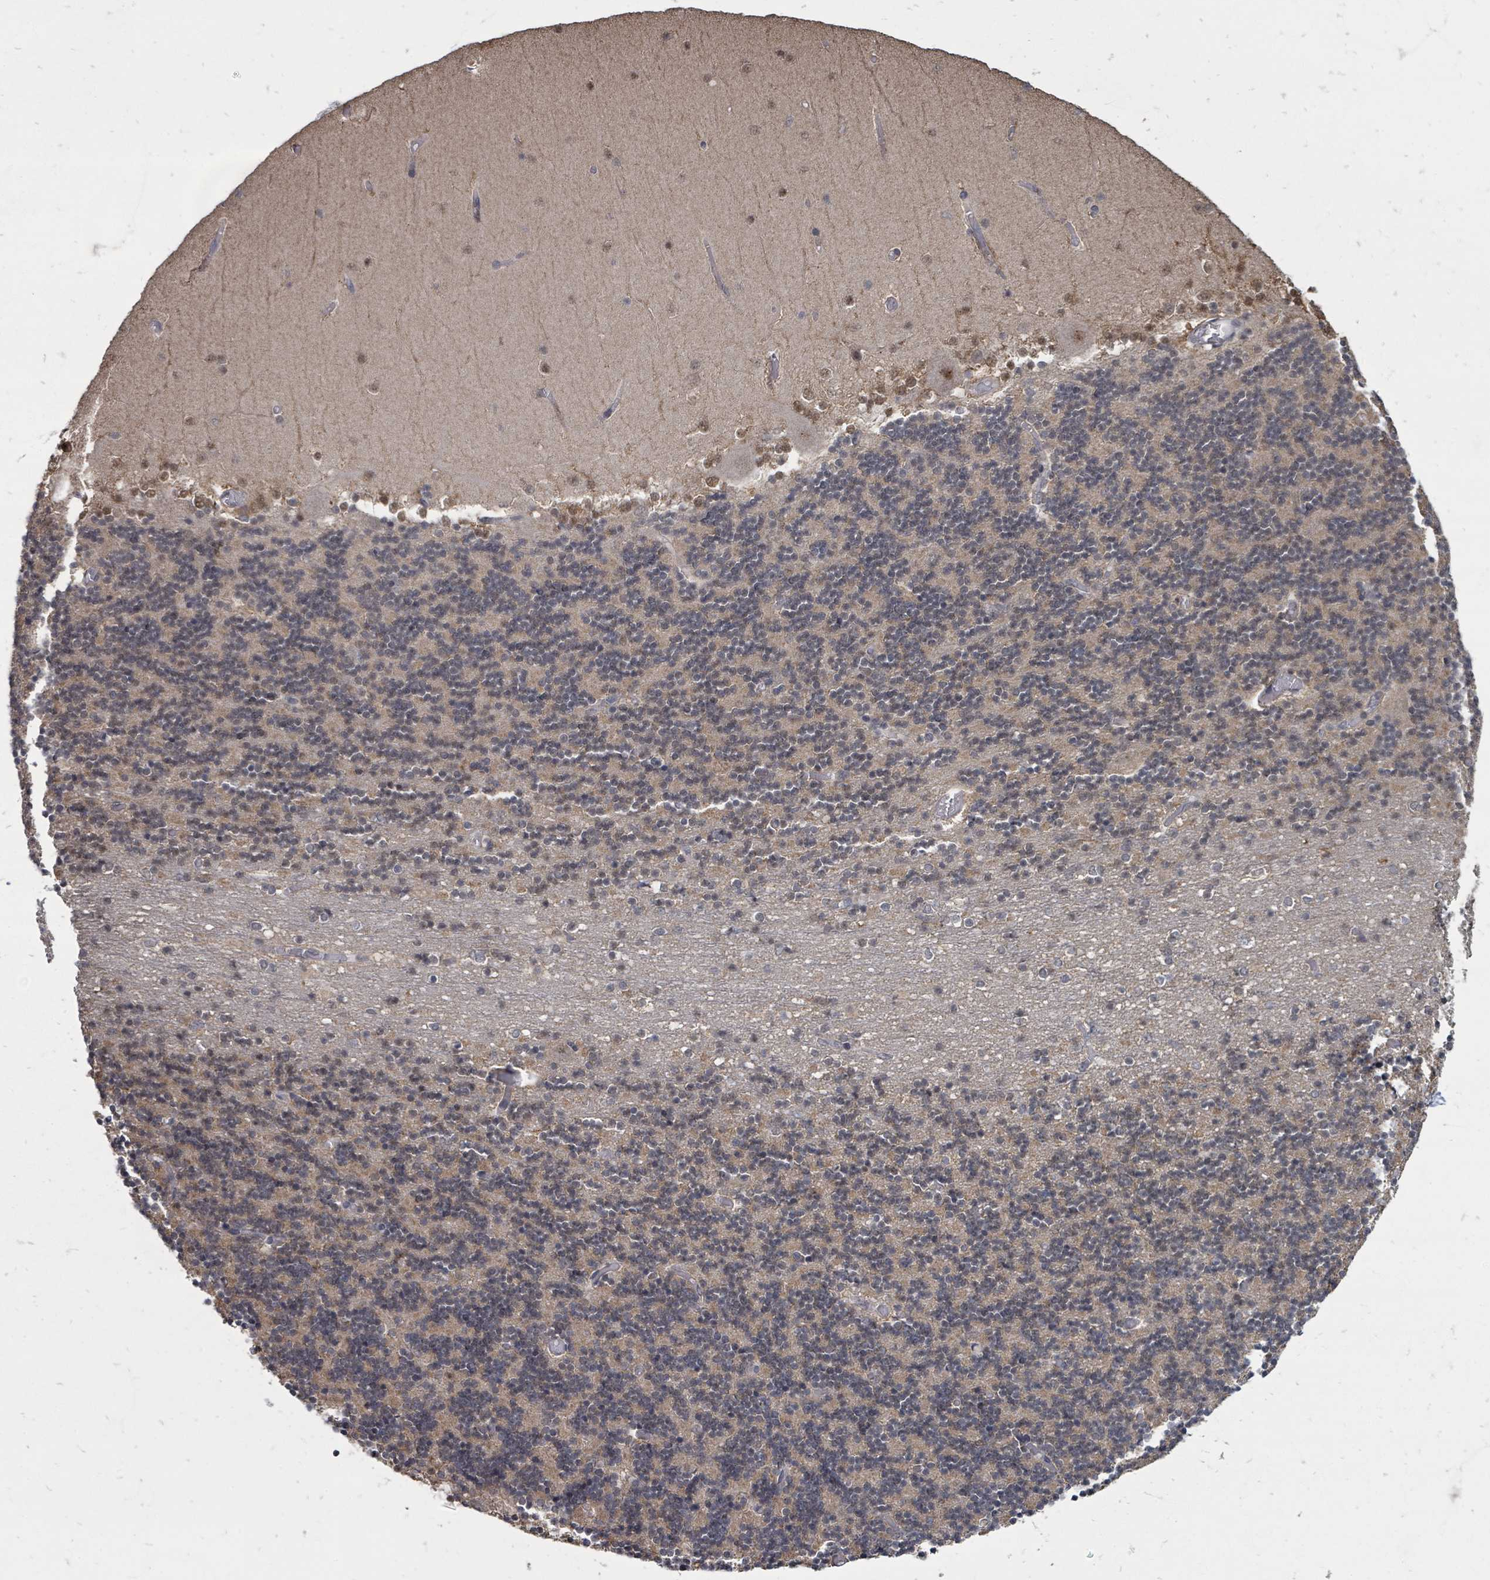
{"staining": {"intensity": "moderate", "quantity": "<25%", "location": "cytoplasmic/membranous"}, "tissue": "cerebellum", "cell_type": "Cells in granular layer", "image_type": "normal", "snomed": [{"axis": "morphology", "description": "Normal tissue, NOS"}, {"axis": "topography", "description": "Cerebellum"}], "caption": "High-power microscopy captured an immunohistochemistry image of unremarkable cerebellum, revealing moderate cytoplasmic/membranous expression in approximately <25% of cells in granular layer.", "gene": "MAGOHB", "patient": {"sex": "female", "age": 28}}